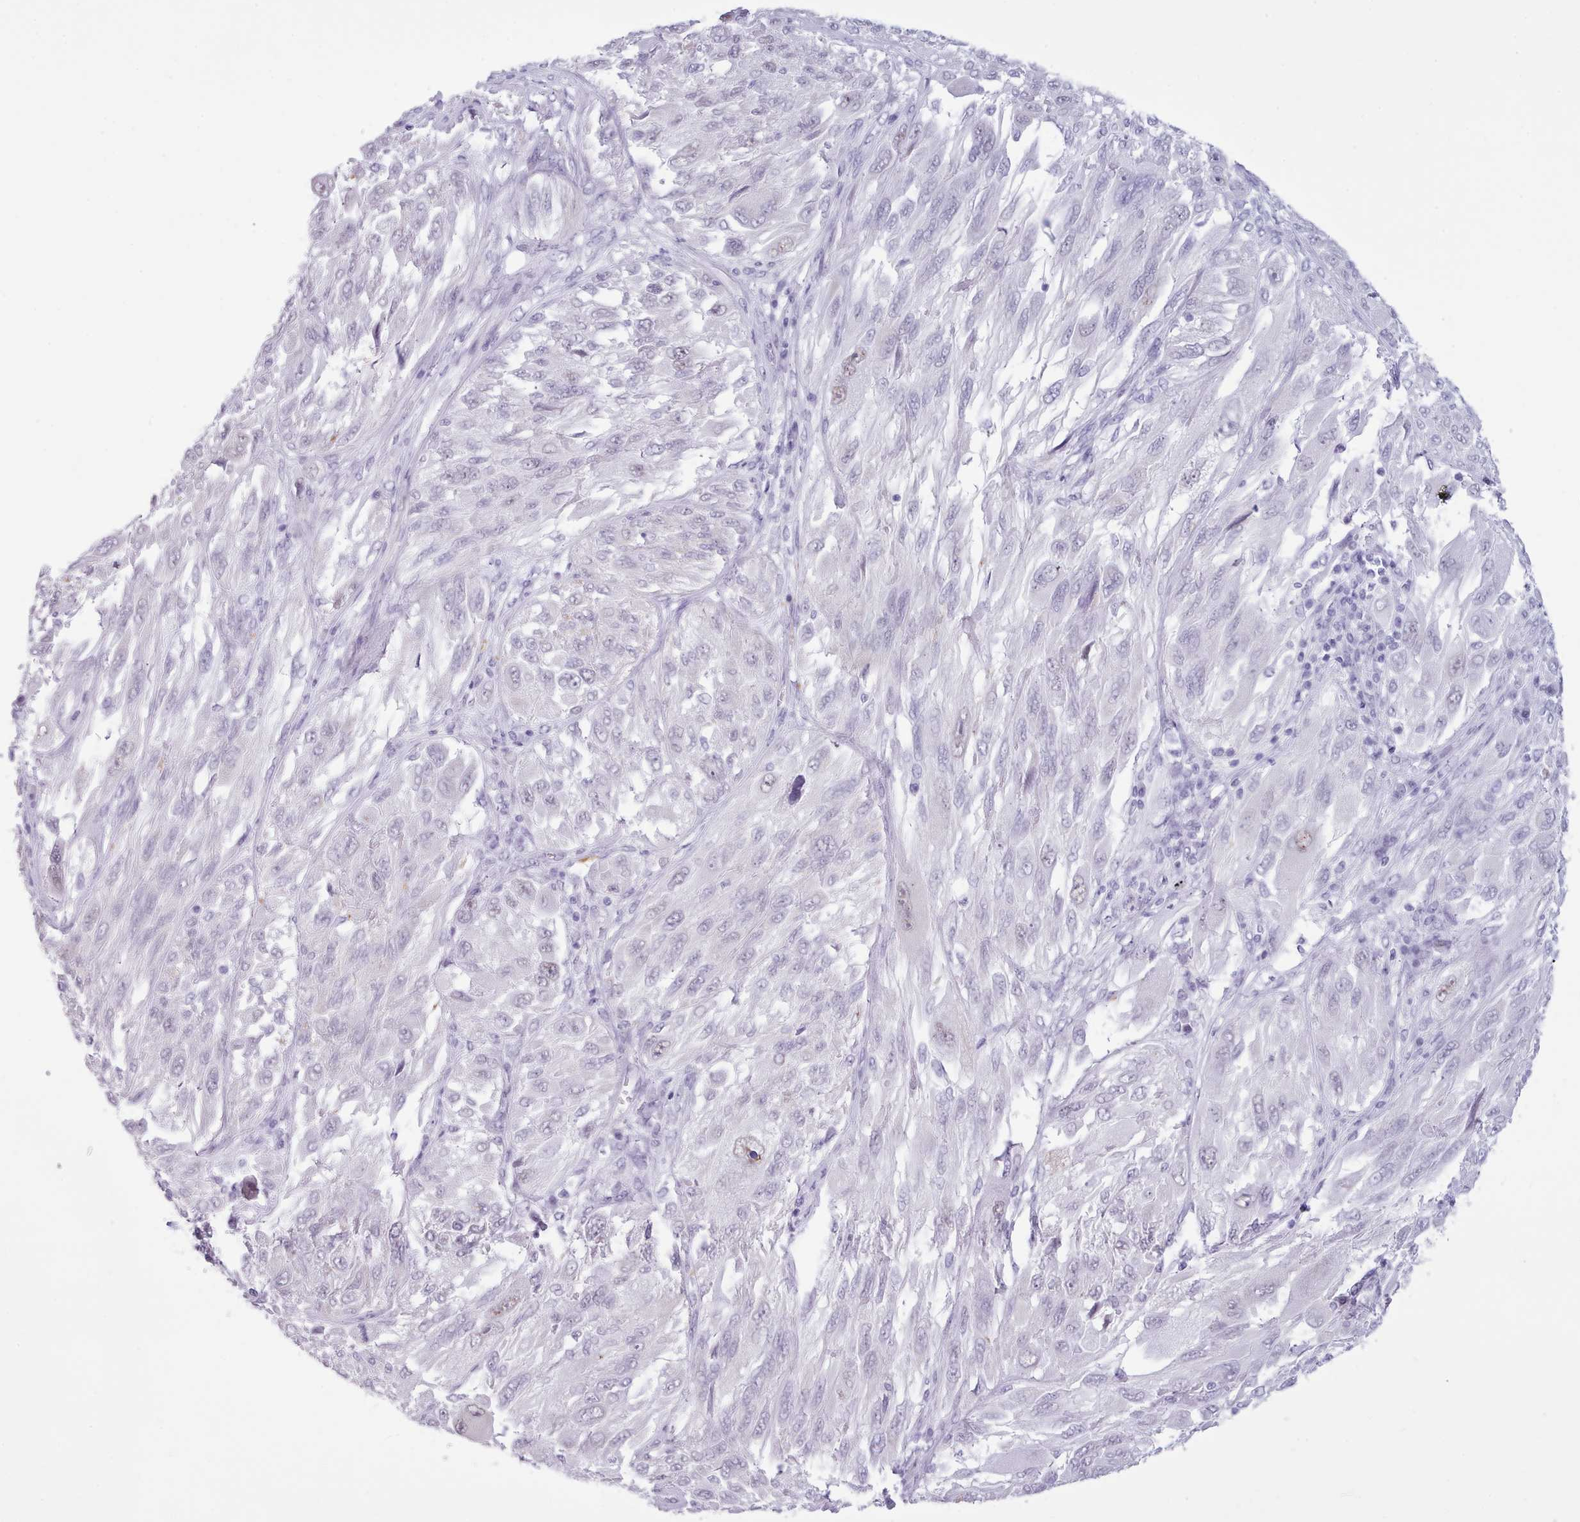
{"staining": {"intensity": "negative", "quantity": "none", "location": "none"}, "tissue": "melanoma", "cell_type": "Tumor cells", "image_type": "cancer", "snomed": [{"axis": "morphology", "description": "Malignant melanoma, NOS"}, {"axis": "topography", "description": "Skin"}], "caption": "This is an immunohistochemistry (IHC) photomicrograph of human melanoma. There is no positivity in tumor cells.", "gene": "FBXO48", "patient": {"sex": "female", "age": 91}}